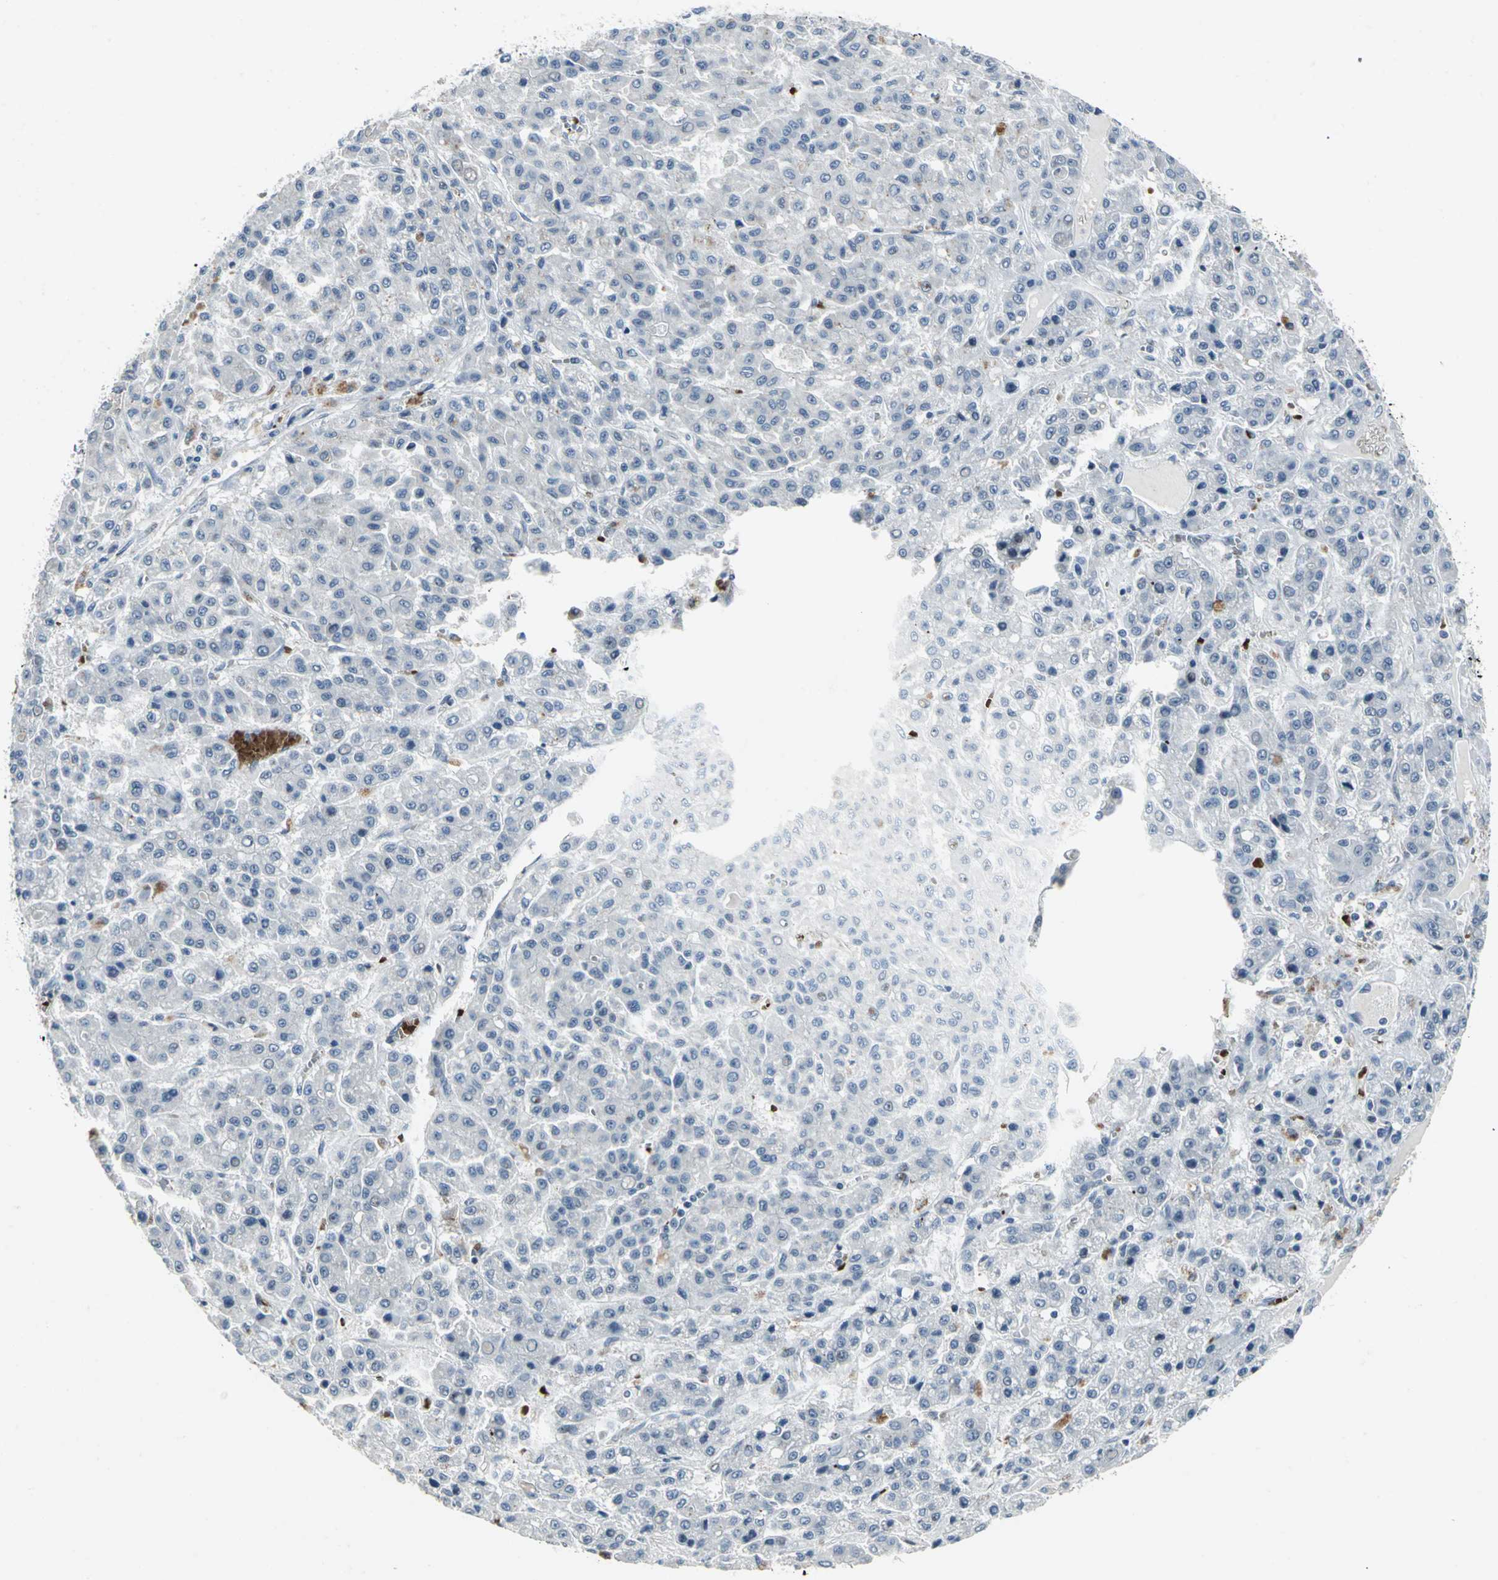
{"staining": {"intensity": "weak", "quantity": "<25%", "location": "nuclear"}, "tissue": "liver cancer", "cell_type": "Tumor cells", "image_type": "cancer", "snomed": [{"axis": "morphology", "description": "Carcinoma, Hepatocellular, NOS"}, {"axis": "topography", "description": "Liver"}], "caption": "This is an immunohistochemistry (IHC) histopathology image of liver hepatocellular carcinoma. There is no expression in tumor cells.", "gene": "GLI3", "patient": {"sex": "male", "age": 70}}